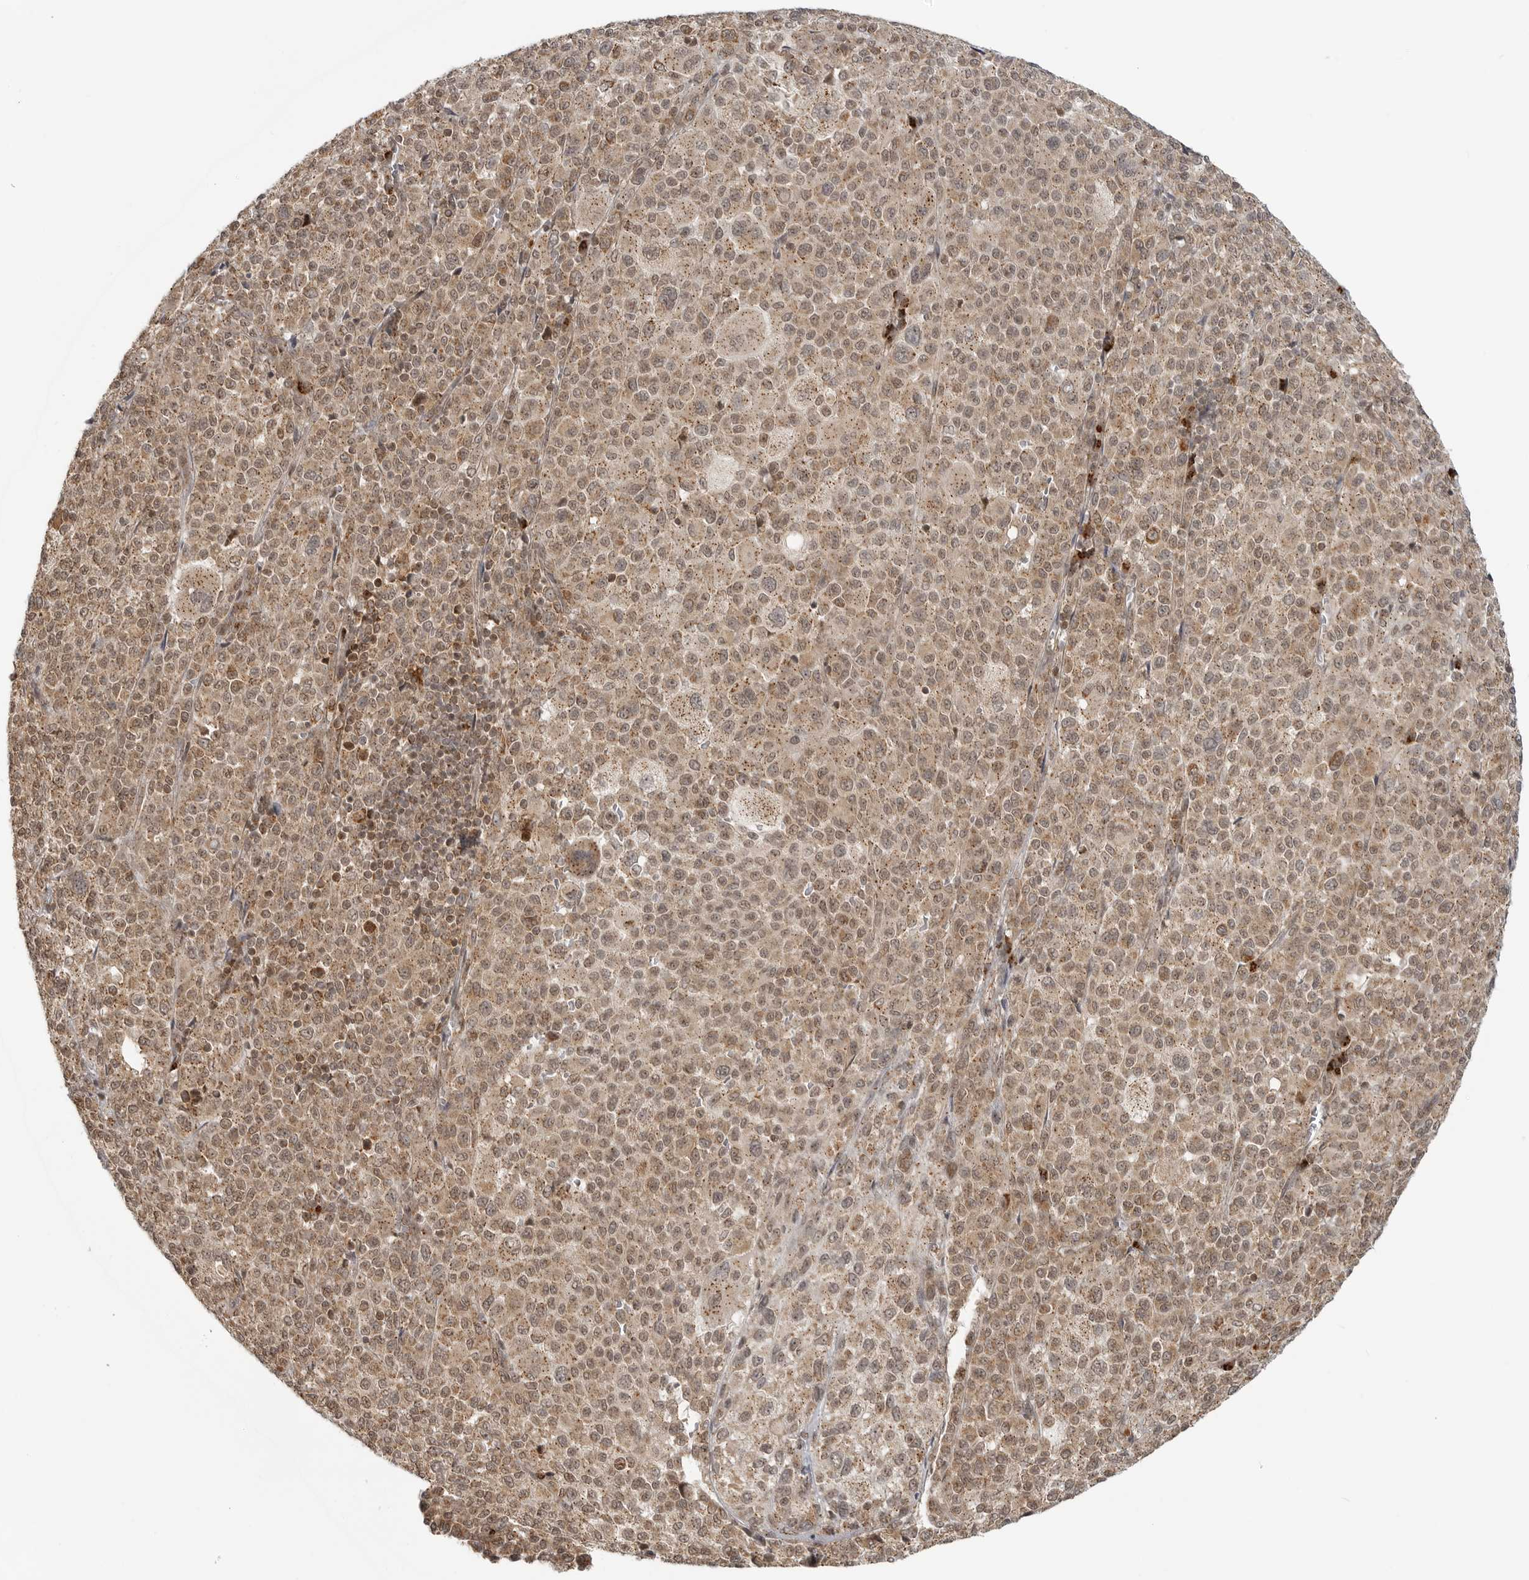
{"staining": {"intensity": "weak", "quantity": ">75%", "location": "nuclear"}, "tissue": "melanoma", "cell_type": "Tumor cells", "image_type": "cancer", "snomed": [{"axis": "morphology", "description": "Malignant melanoma, Metastatic site"}, {"axis": "topography", "description": "Skin"}], "caption": "DAB immunohistochemical staining of human melanoma exhibits weak nuclear protein staining in approximately >75% of tumor cells.", "gene": "COPA", "patient": {"sex": "female", "age": 74}}